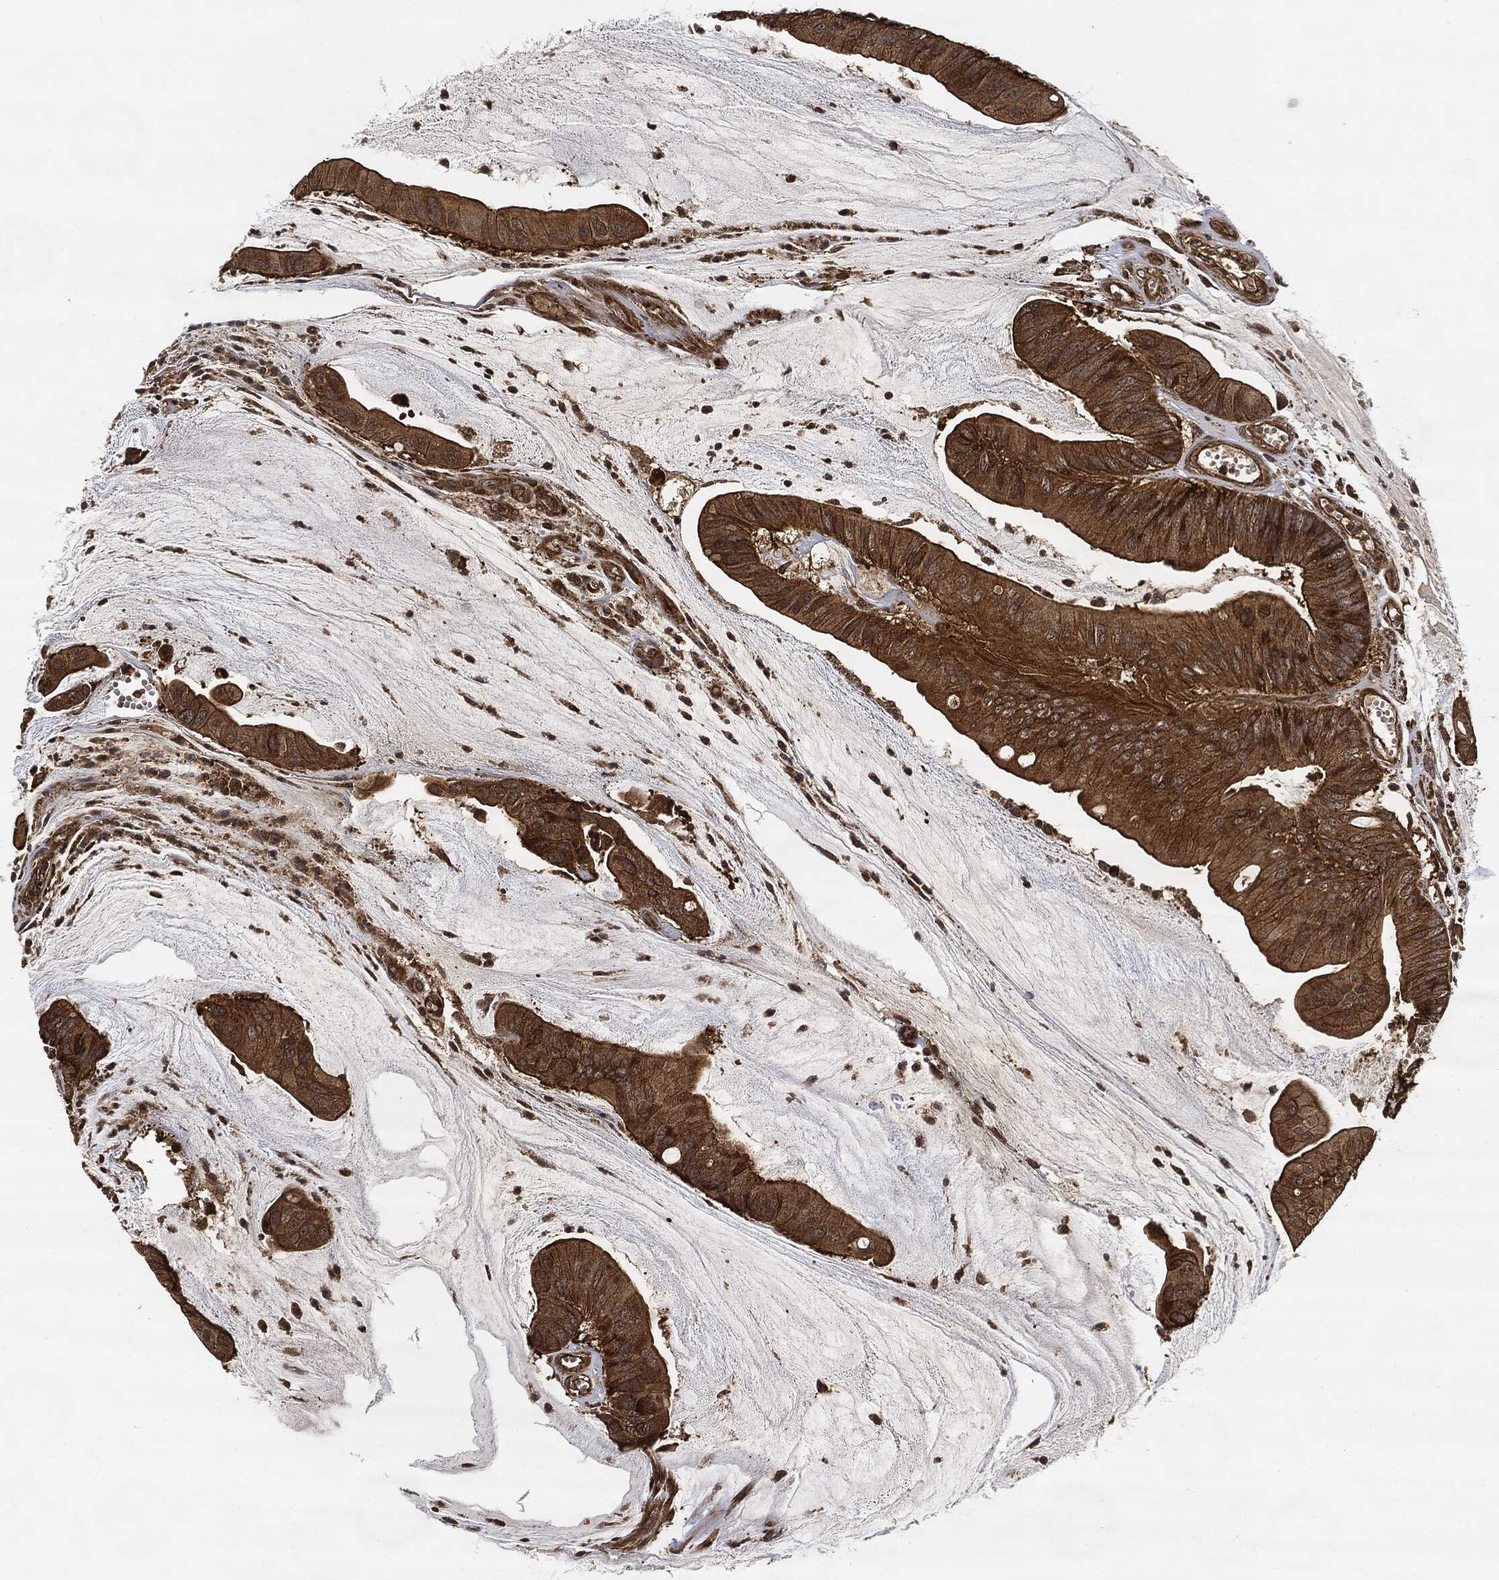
{"staining": {"intensity": "strong", "quantity": ">75%", "location": "cytoplasmic/membranous"}, "tissue": "colorectal cancer", "cell_type": "Tumor cells", "image_type": "cancer", "snomed": [{"axis": "morphology", "description": "Adenocarcinoma, NOS"}, {"axis": "topography", "description": "Colon"}], "caption": "Adenocarcinoma (colorectal) stained for a protein (brown) exhibits strong cytoplasmic/membranous positive staining in approximately >75% of tumor cells.", "gene": "CEP290", "patient": {"sex": "female", "age": 69}}